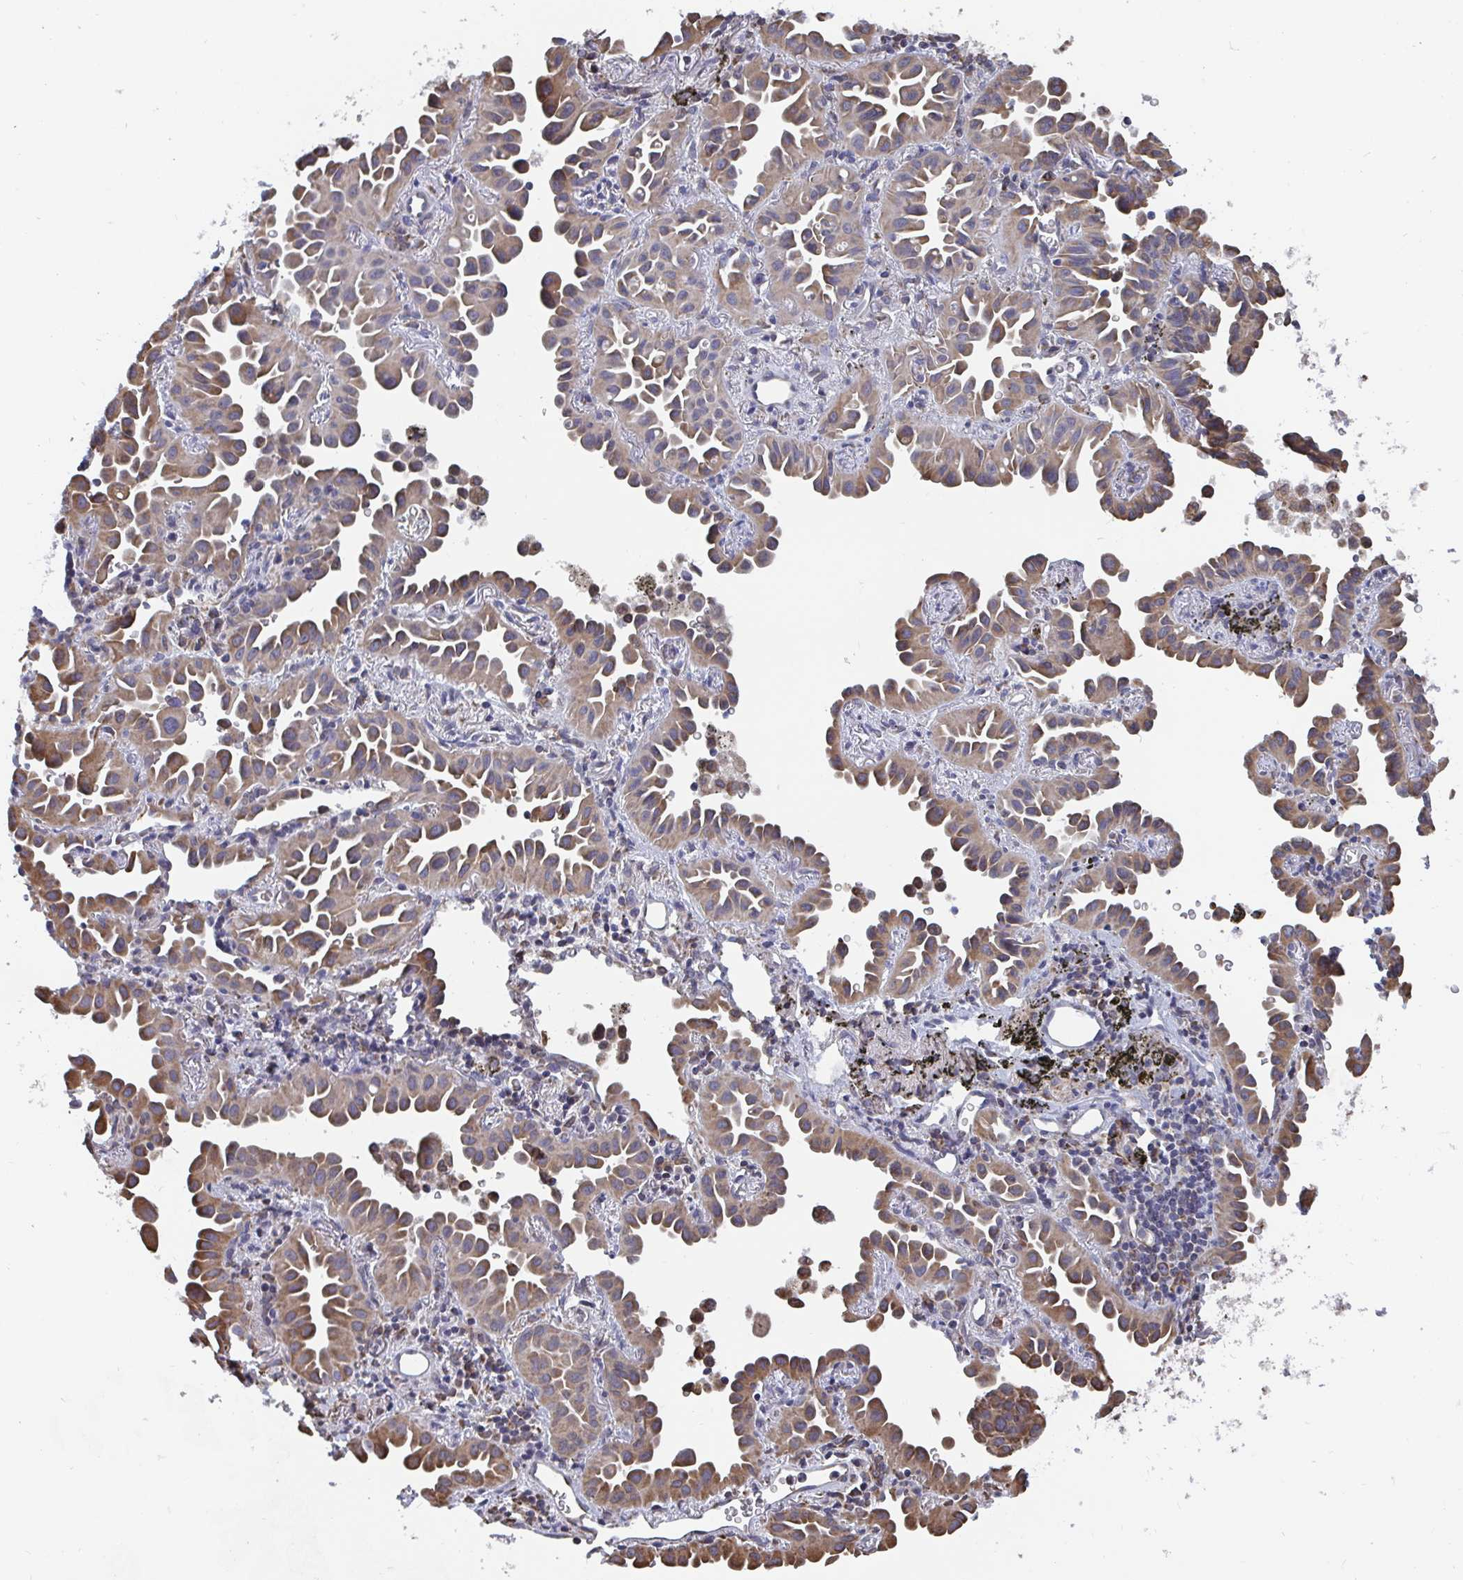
{"staining": {"intensity": "moderate", "quantity": ">75%", "location": "cytoplasmic/membranous"}, "tissue": "lung cancer", "cell_type": "Tumor cells", "image_type": "cancer", "snomed": [{"axis": "morphology", "description": "Adenocarcinoma, NOS"}, {"axis": "topography", "description": "Lung"}], "caption": "Tumor cells exhibit moderate cytoplasmic/membranous positivity in about >75% of cells in lung cancer.", "gene": "ELAVL1", "patient": {"sex": "male", "age": 68}}